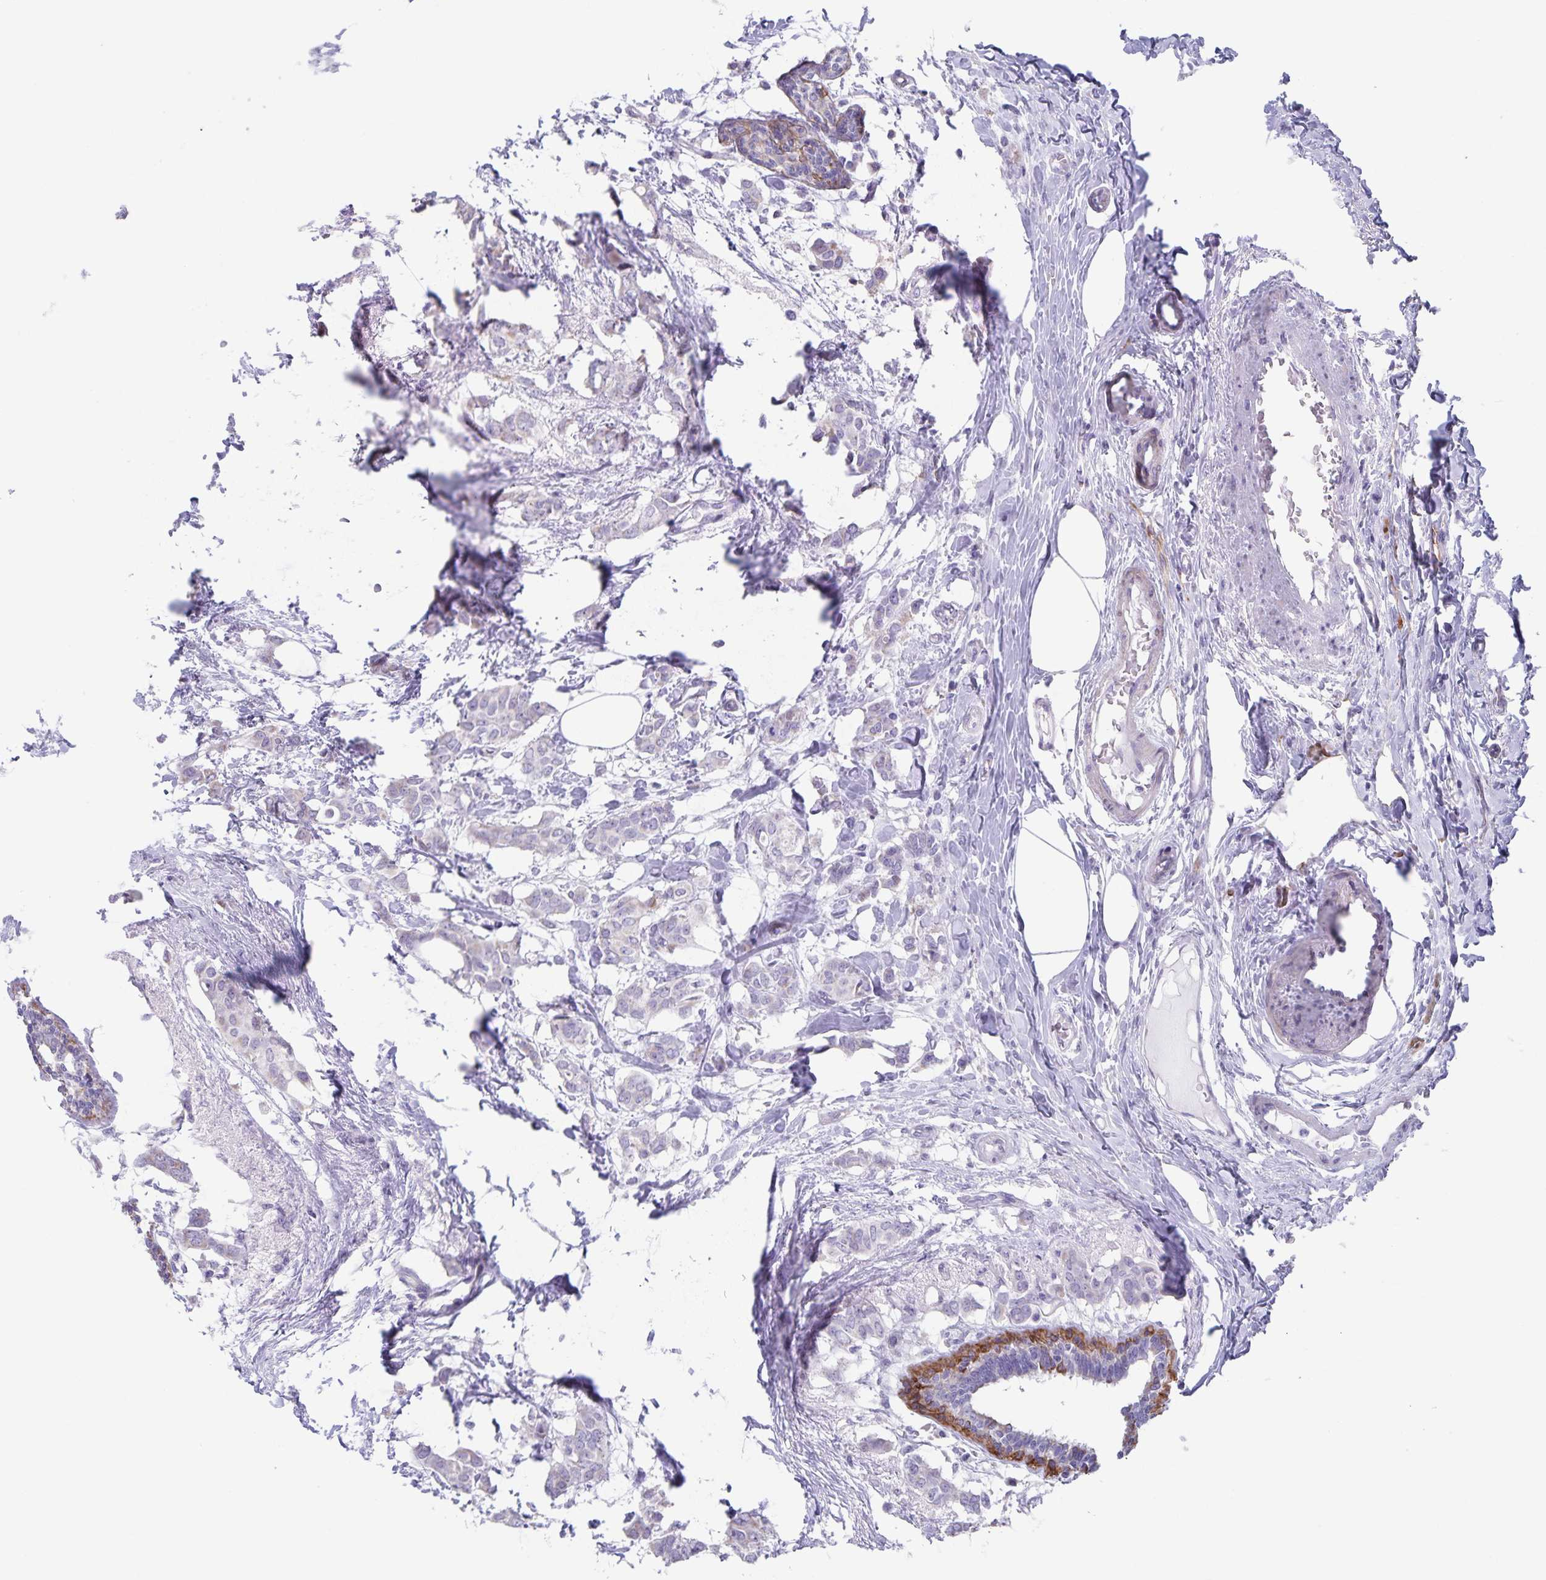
{"staining": {"intensity": "negative", "quantity": "none", "location": "none"}, "tissue": "breast cancer", "cell_type": "Tumor cells", "image_type": "cancer", "snomed": [{"axis": "morphology", "description": "Duct carcinoma"}, {"axis": "topography", "description": "Breast"}], "caption": "Immunohistochemical staining of invasive ductal carcinoma (breast) demonstrates no significant staining in tumor cells.", "gene": "SYNM", "patient": {"sex": "female", "age": 62}}